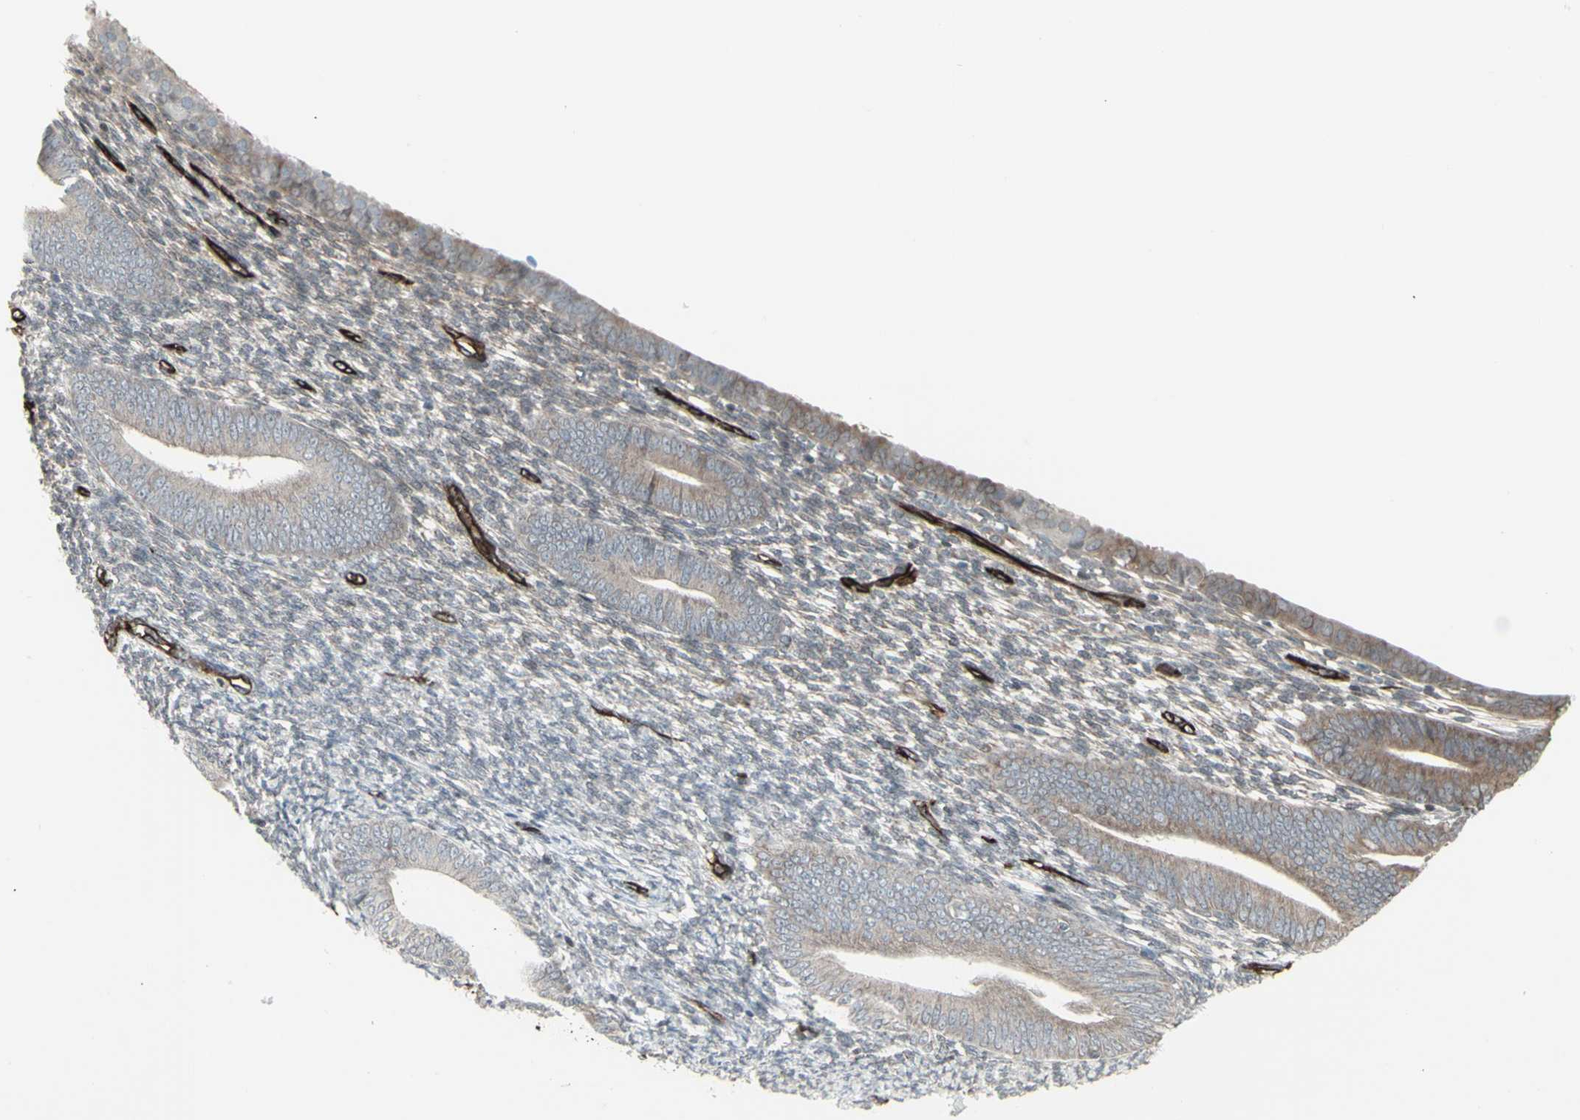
{"staining": {"intensity": "weak", "quantity": "<25%", "location": "cytoplasmic/membranous"}, "tissue": "endometrium", "cell_type": "Cells in endometrial stroma", "image_type": "normal", "snomed": [{"axis": "morphology", "description": "Normal tissue, NOS"}, {"axis": "topography", "description": "Endometrium"}], "caption": "Immunohistochemistry (IHC) histopathology image of normal endometrium: human endometrium stained with DAB displays no significant protein expression in cells in endometrial stroma.", "gene": "DTX3L", "patient": {"sex": "female", "age": 57}}